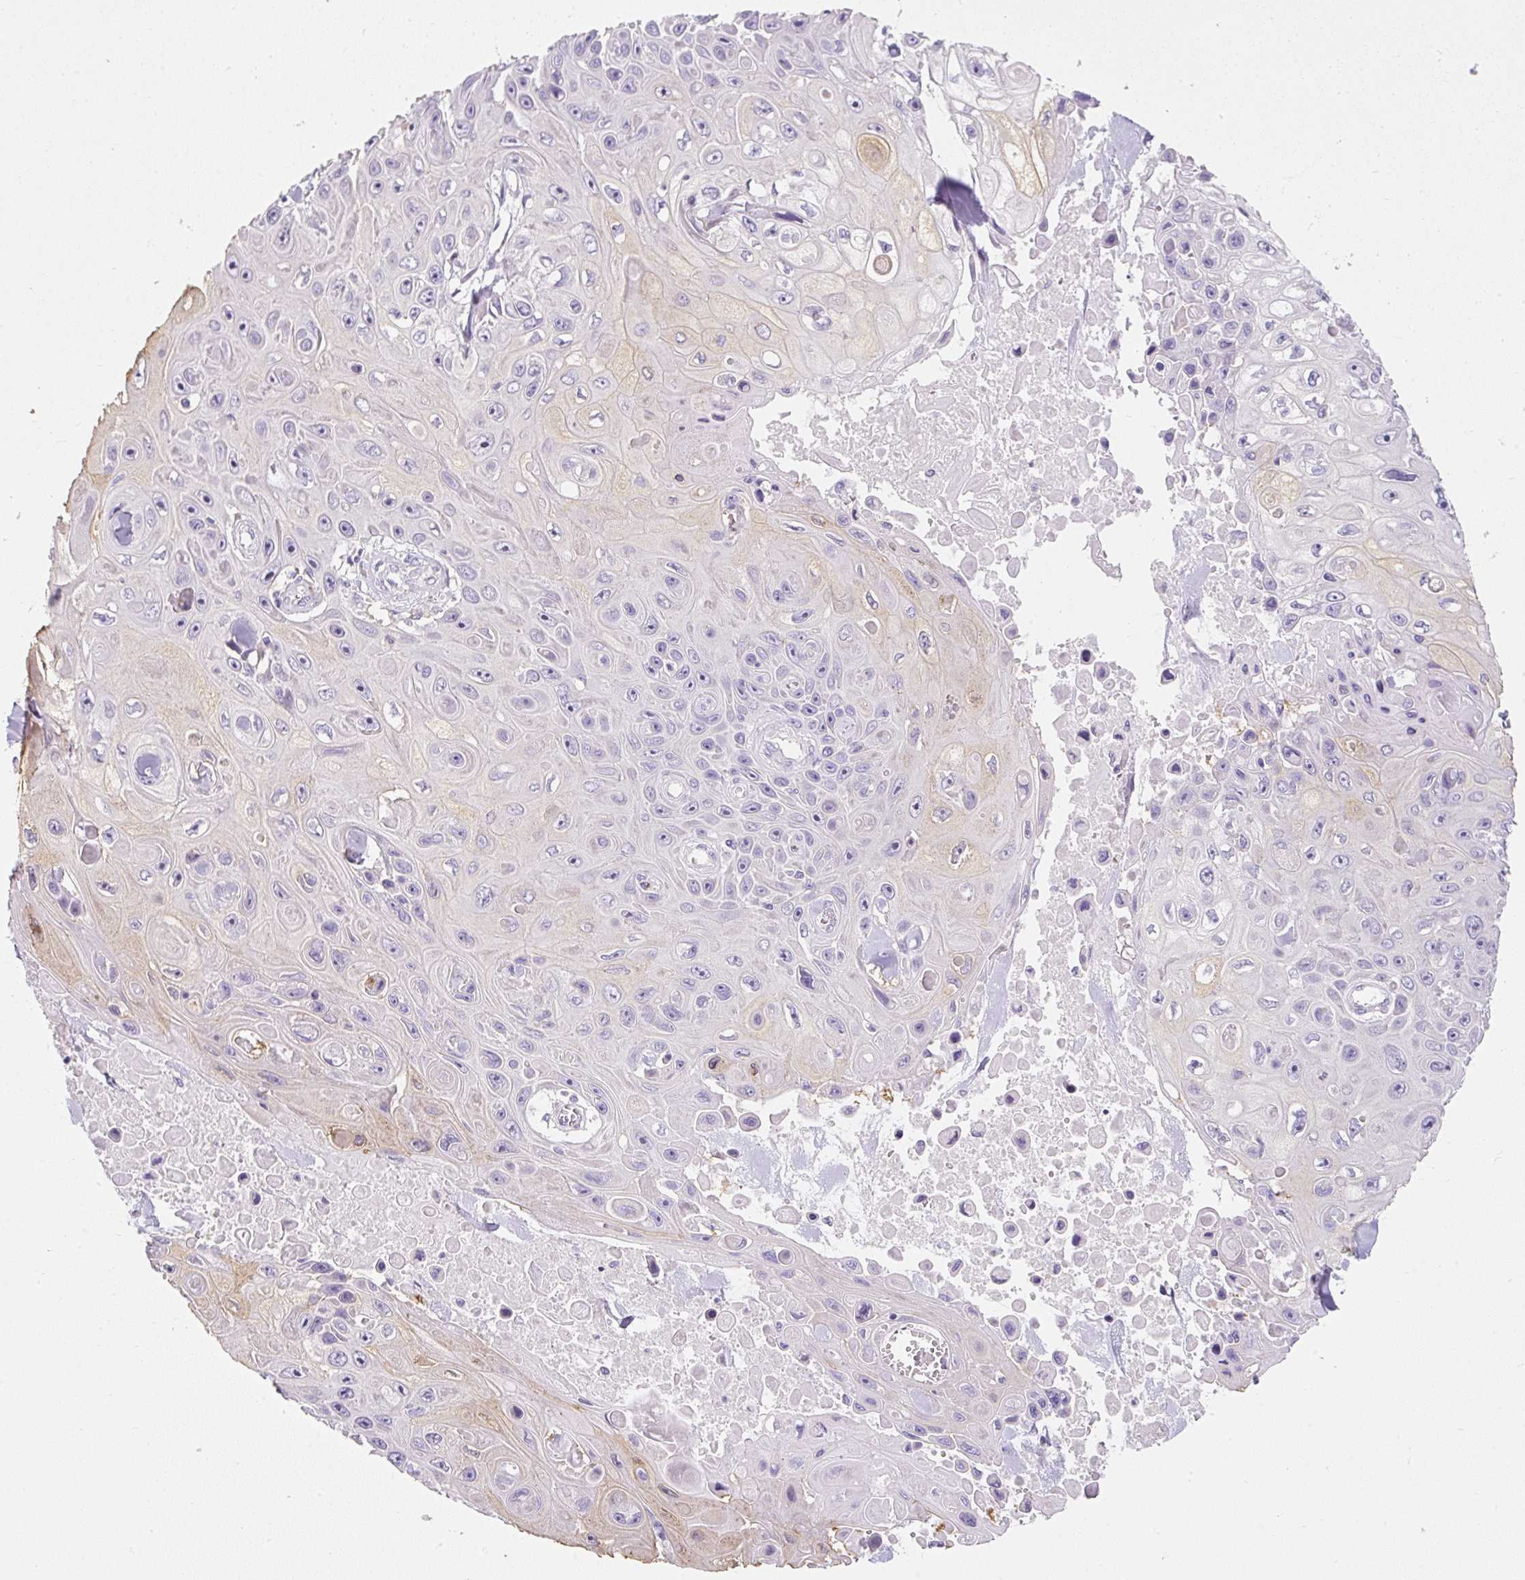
{"staining": {"intensity": "negative", "quantity": "none", "location": "none"}, "tissue": "skin cancer", "cell_type": "Tumor cells", "image_type": "cancer", "snomed": [{"axis": "morphology", "description": "Squamous cell carcinoma, NOS"}, {"axis": "topography", "description": "Skin"}], "caption": "There is no significant staining in tumor cells of skin cancer (squamous cell carcinoma).", "gene": "DTX4", "patient": {"sex": "male", "age": 82}}